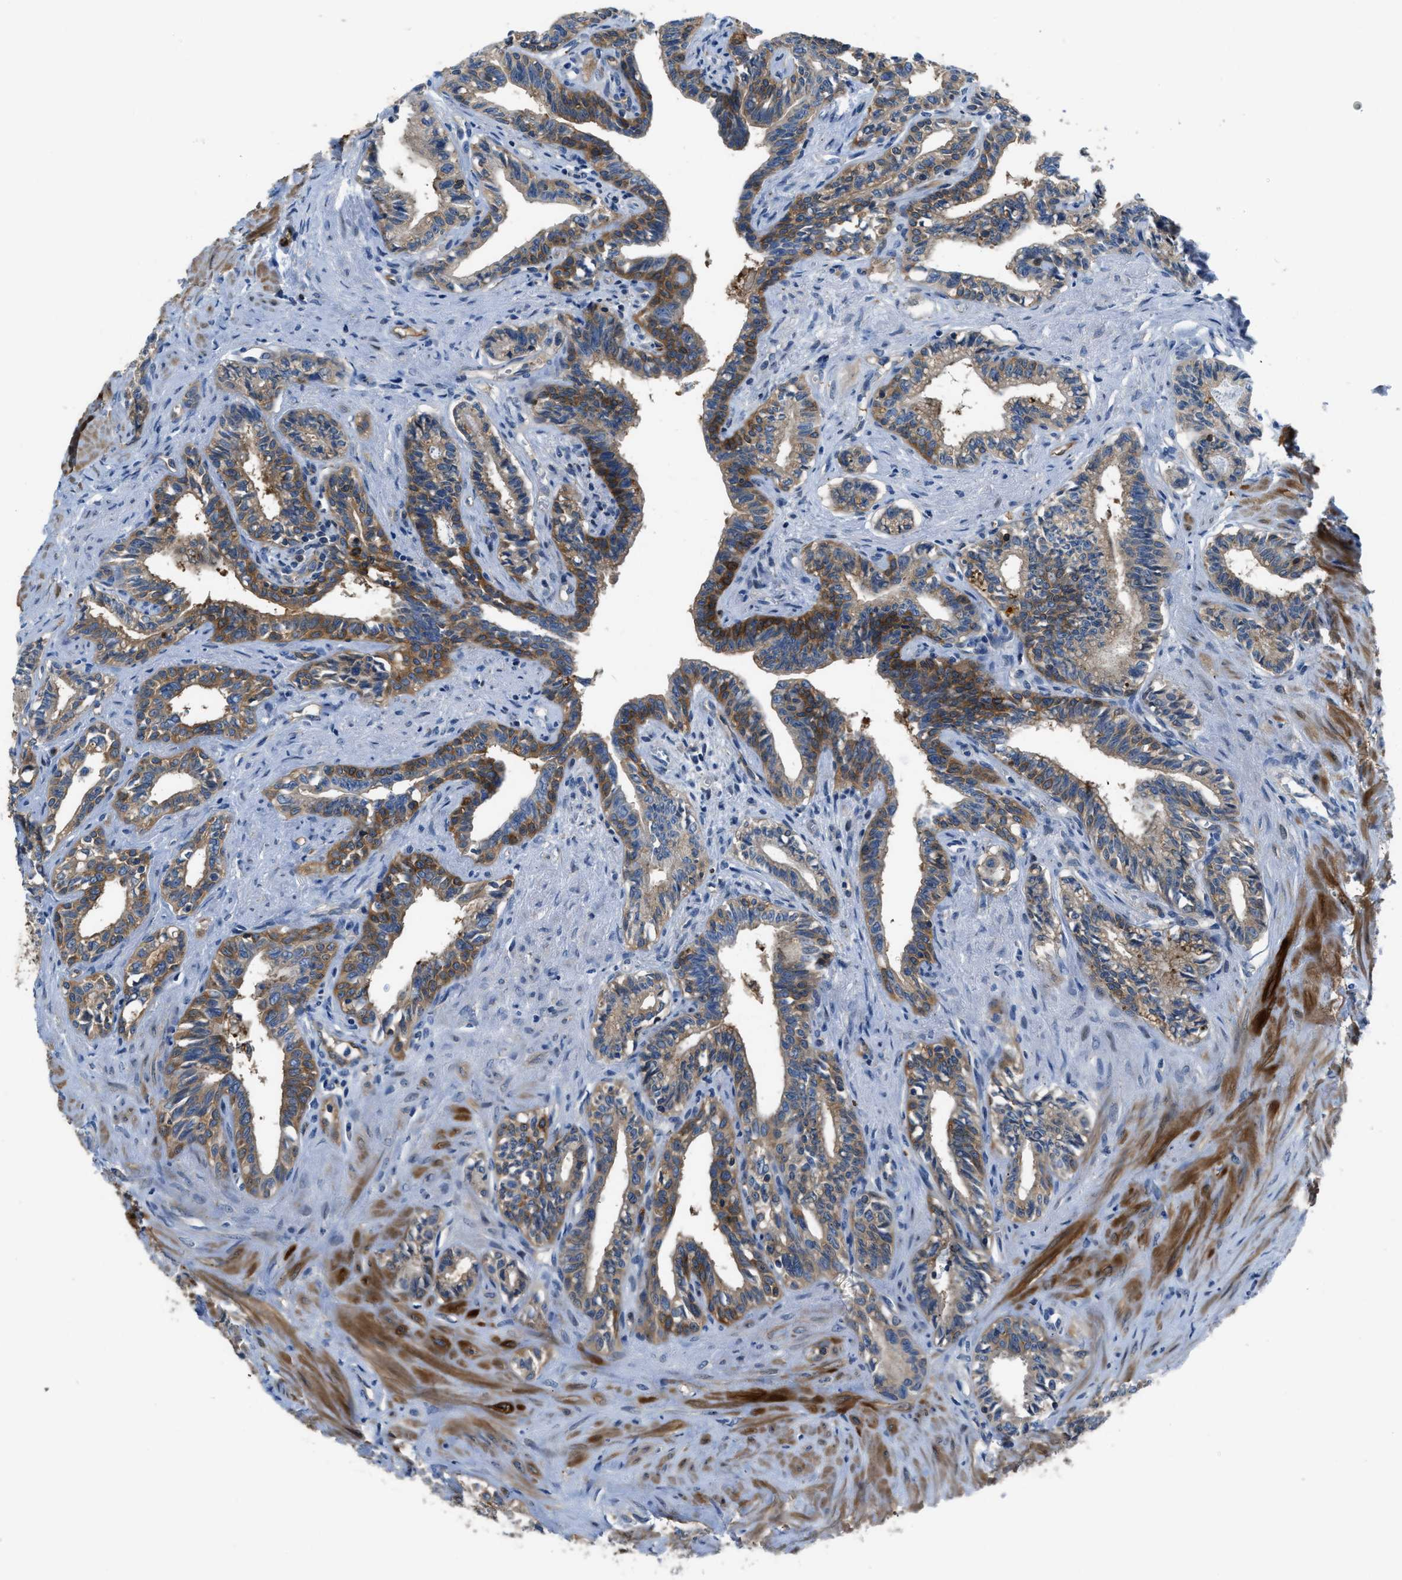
{"staining": {"intensity": "strong", "quantity": "25%-75%", "location": "cytoplasmic/membranous"}, "tissue": "seminal vesicle", "cell_type": "Glandular cells", "image_type": "normal", "snomed": [{"axis": "morphology", "description": "Normal tissue, NOS"}, {"axis": "morphology", "description": "Adenocarcinoma, High grade"}, {"axis": "topography", "description": "Prostate"}, {"axis": "topography", "description": "Seminal veicle"}], "caption": "The photomicrograph reveals staining of unremarkable seminal vesicle, revealing strong cytoplasmic/membranous protein staining (brown color) within glandular cells. Immunohistochemistry (ihc) stains the protein of interest in brown and the nuclei are stained blue.", "gene": "PFKP", "patient": {"sex": "male", "age": 55}}